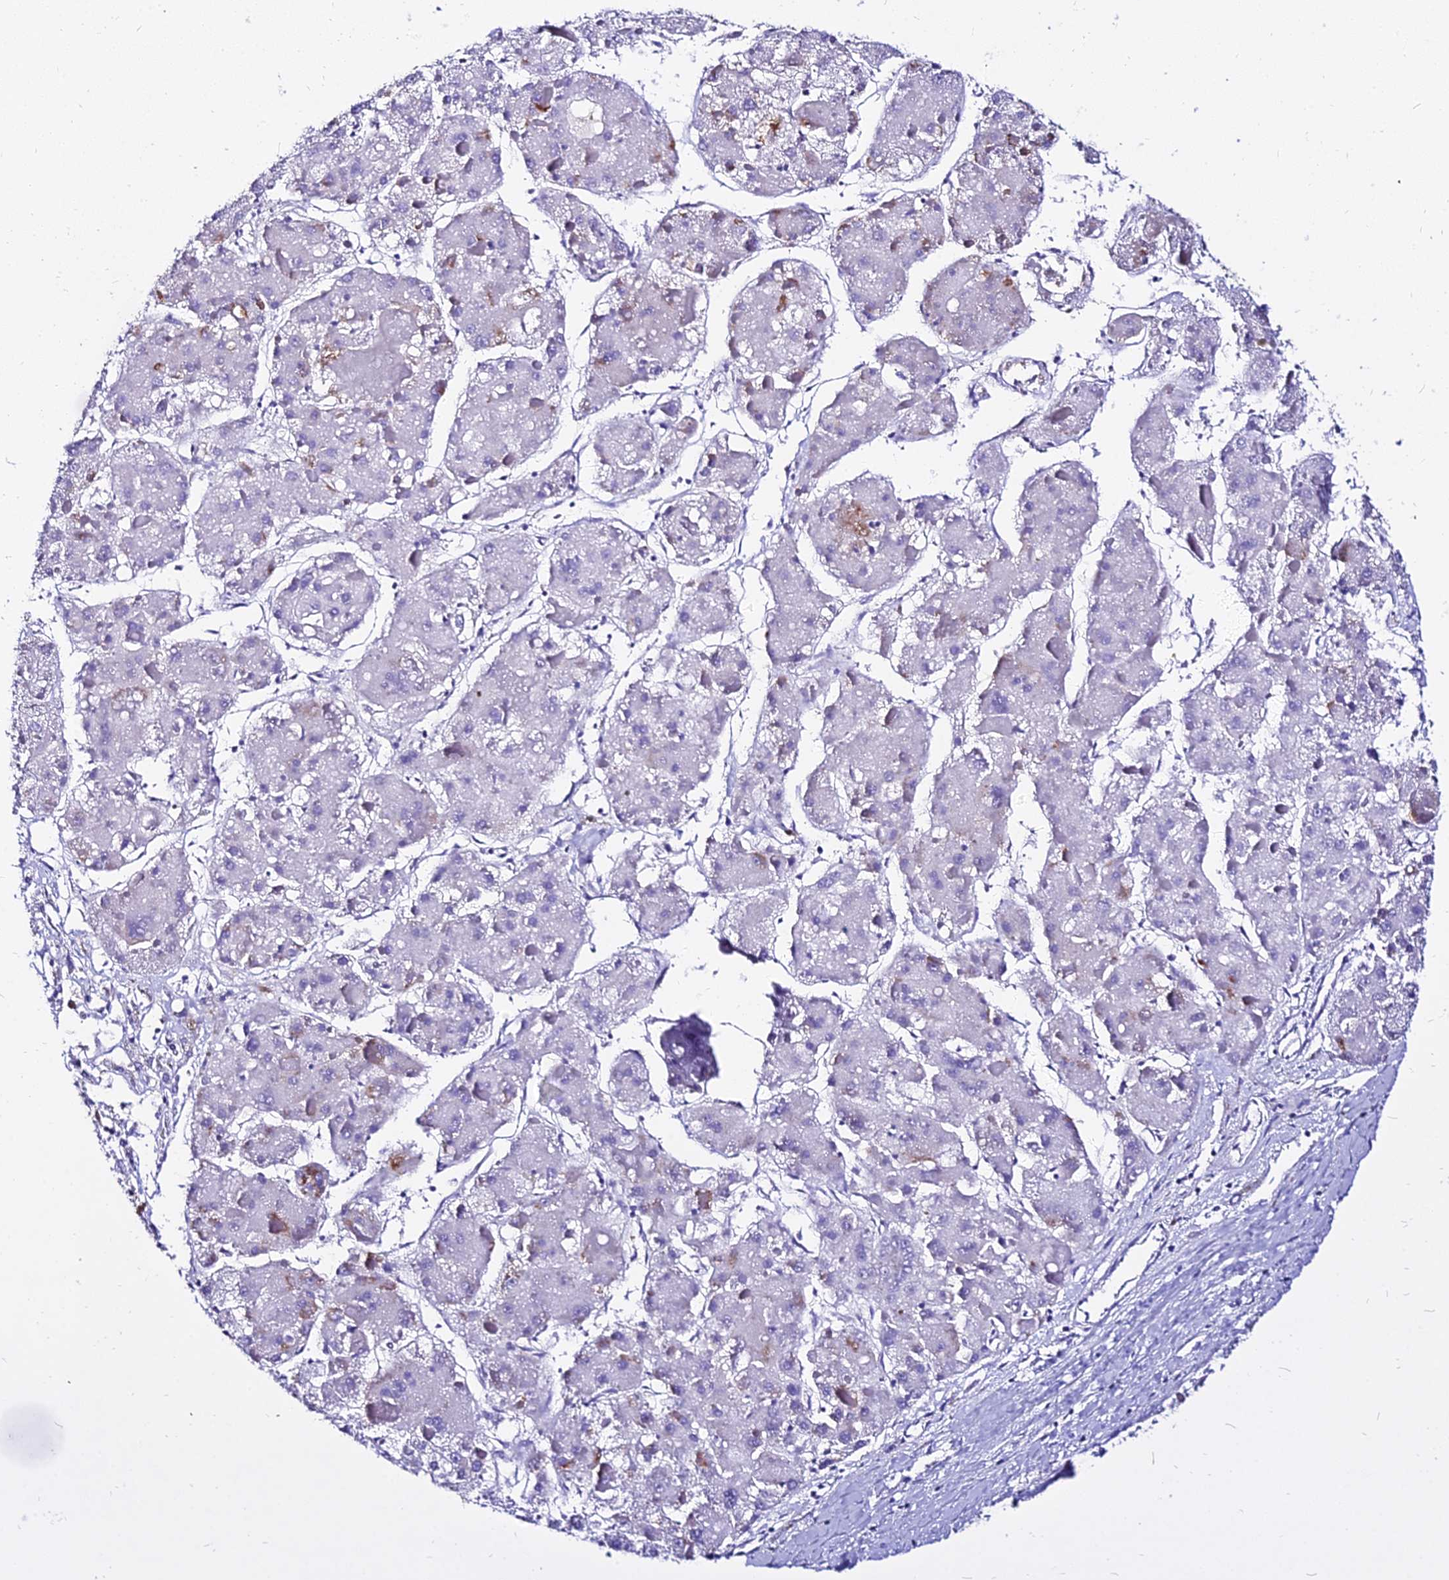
{"staining": {"intensity": "negative", "quantity": "none", "location": "none"}, "tissue": "liver cancer", "cell_type": "Tumor cells", "image_type": "cancer", "snomed": [{"axis": "morphology", "description": "Carcinoma, Hepatocellular, NOS"}, {"axis": "topography", "description": "Liver"}], "caption": "The immunohistochemistry photomicrograph has no significant positivity in tumor cells of liver cancer tissue. (DAB immunohistochemistry (IHC) with hematoxylin counter stain).", "gene": "DEFB106A", "patient": {"sex": "female", "age": 73}}